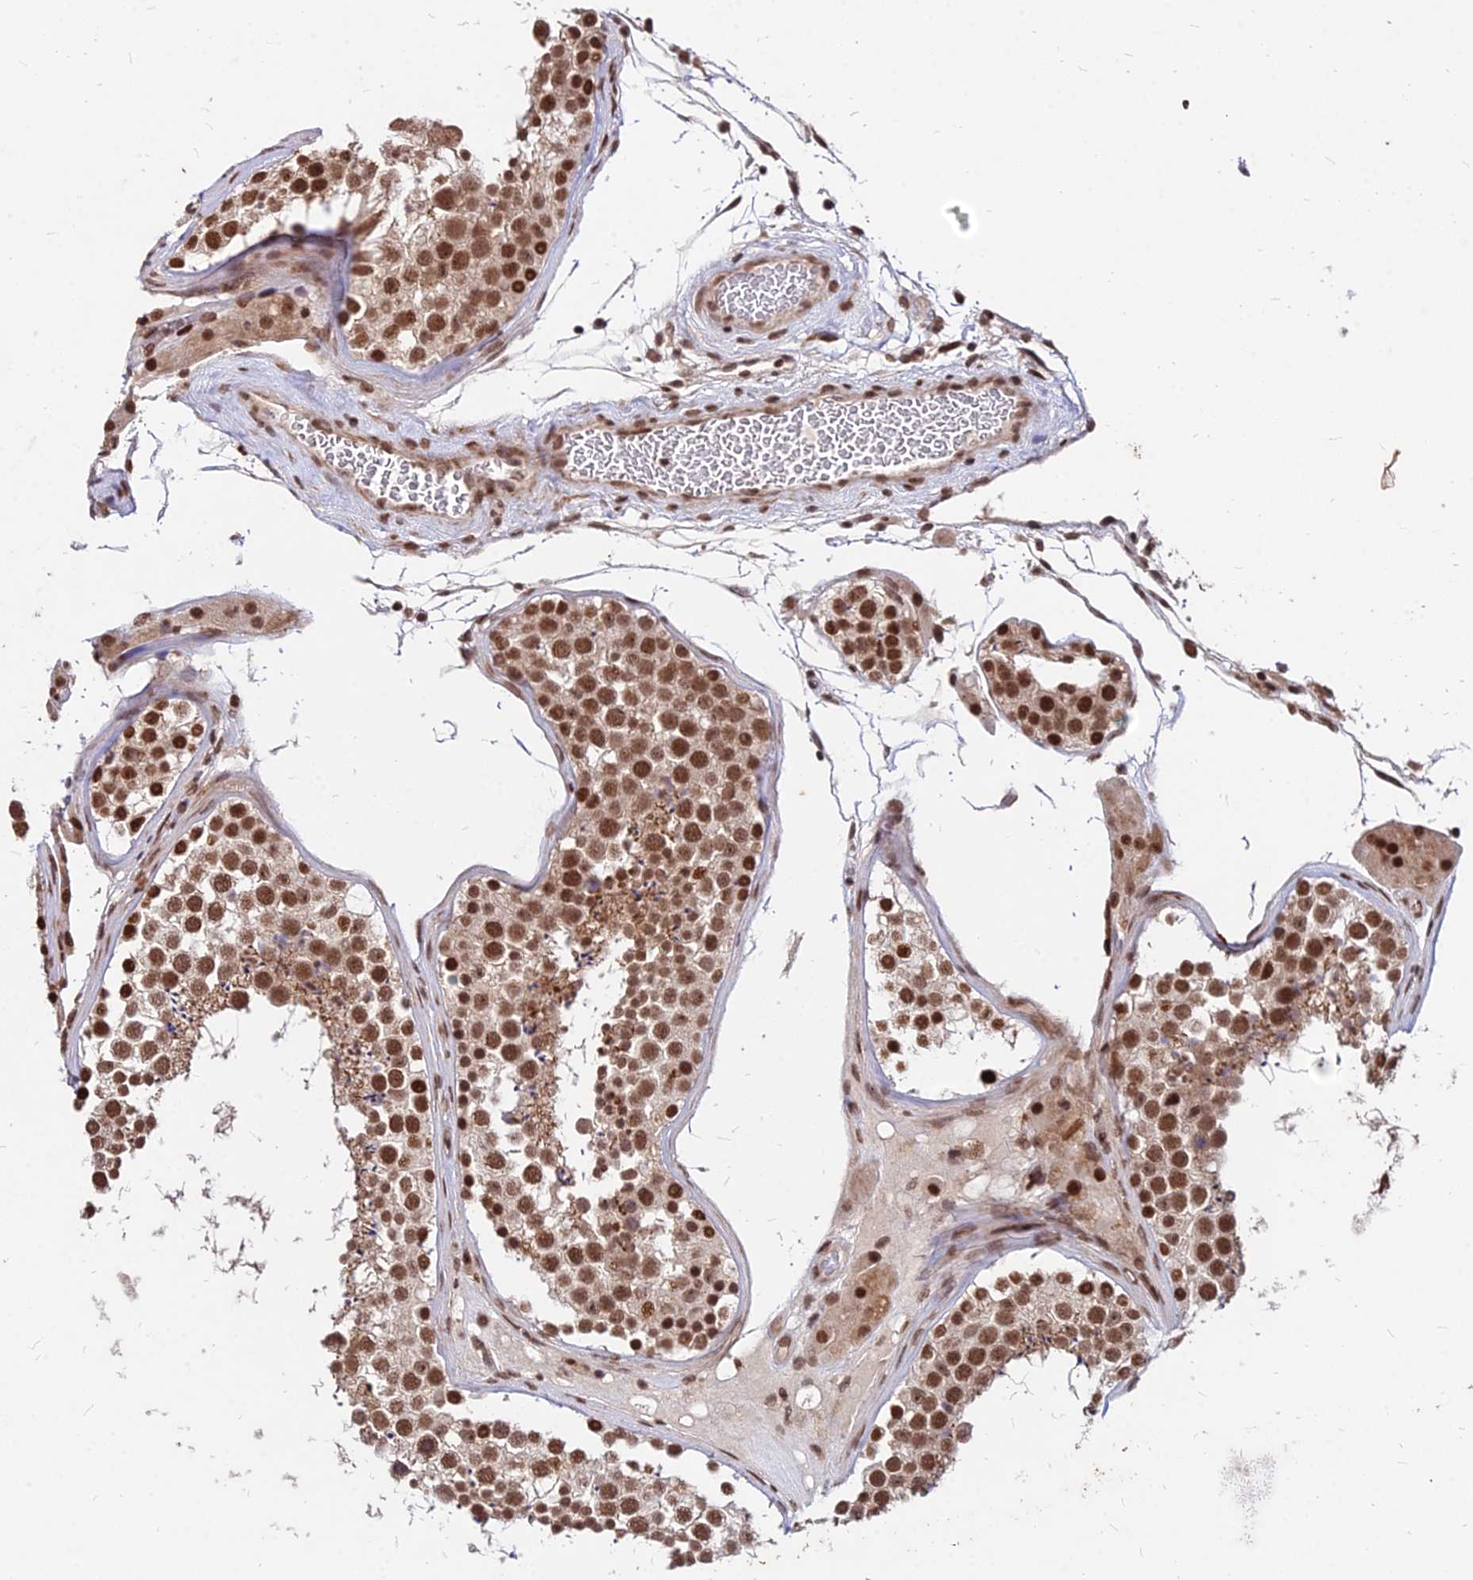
{"staining": {"intensity": "strong", "quantity": ">75%", "location": "nuclear"}, "tissue": "testis", "cell_type": "Cells in seminiferous ducts", "image_type": "normal", "snomed": [{"axis": "morphology", "description": "Normal tissue, NOS"}, {"axis": "topography", "description": "Testis"}], "caption": "Immunohistochemistry (IHC) of benign testis displays high levels of strong nuclear staining in approximately >75% of cells in seminiferous ducts.", "gene": "ZBED4", "patient": {"sex": "male", "age": 46}}